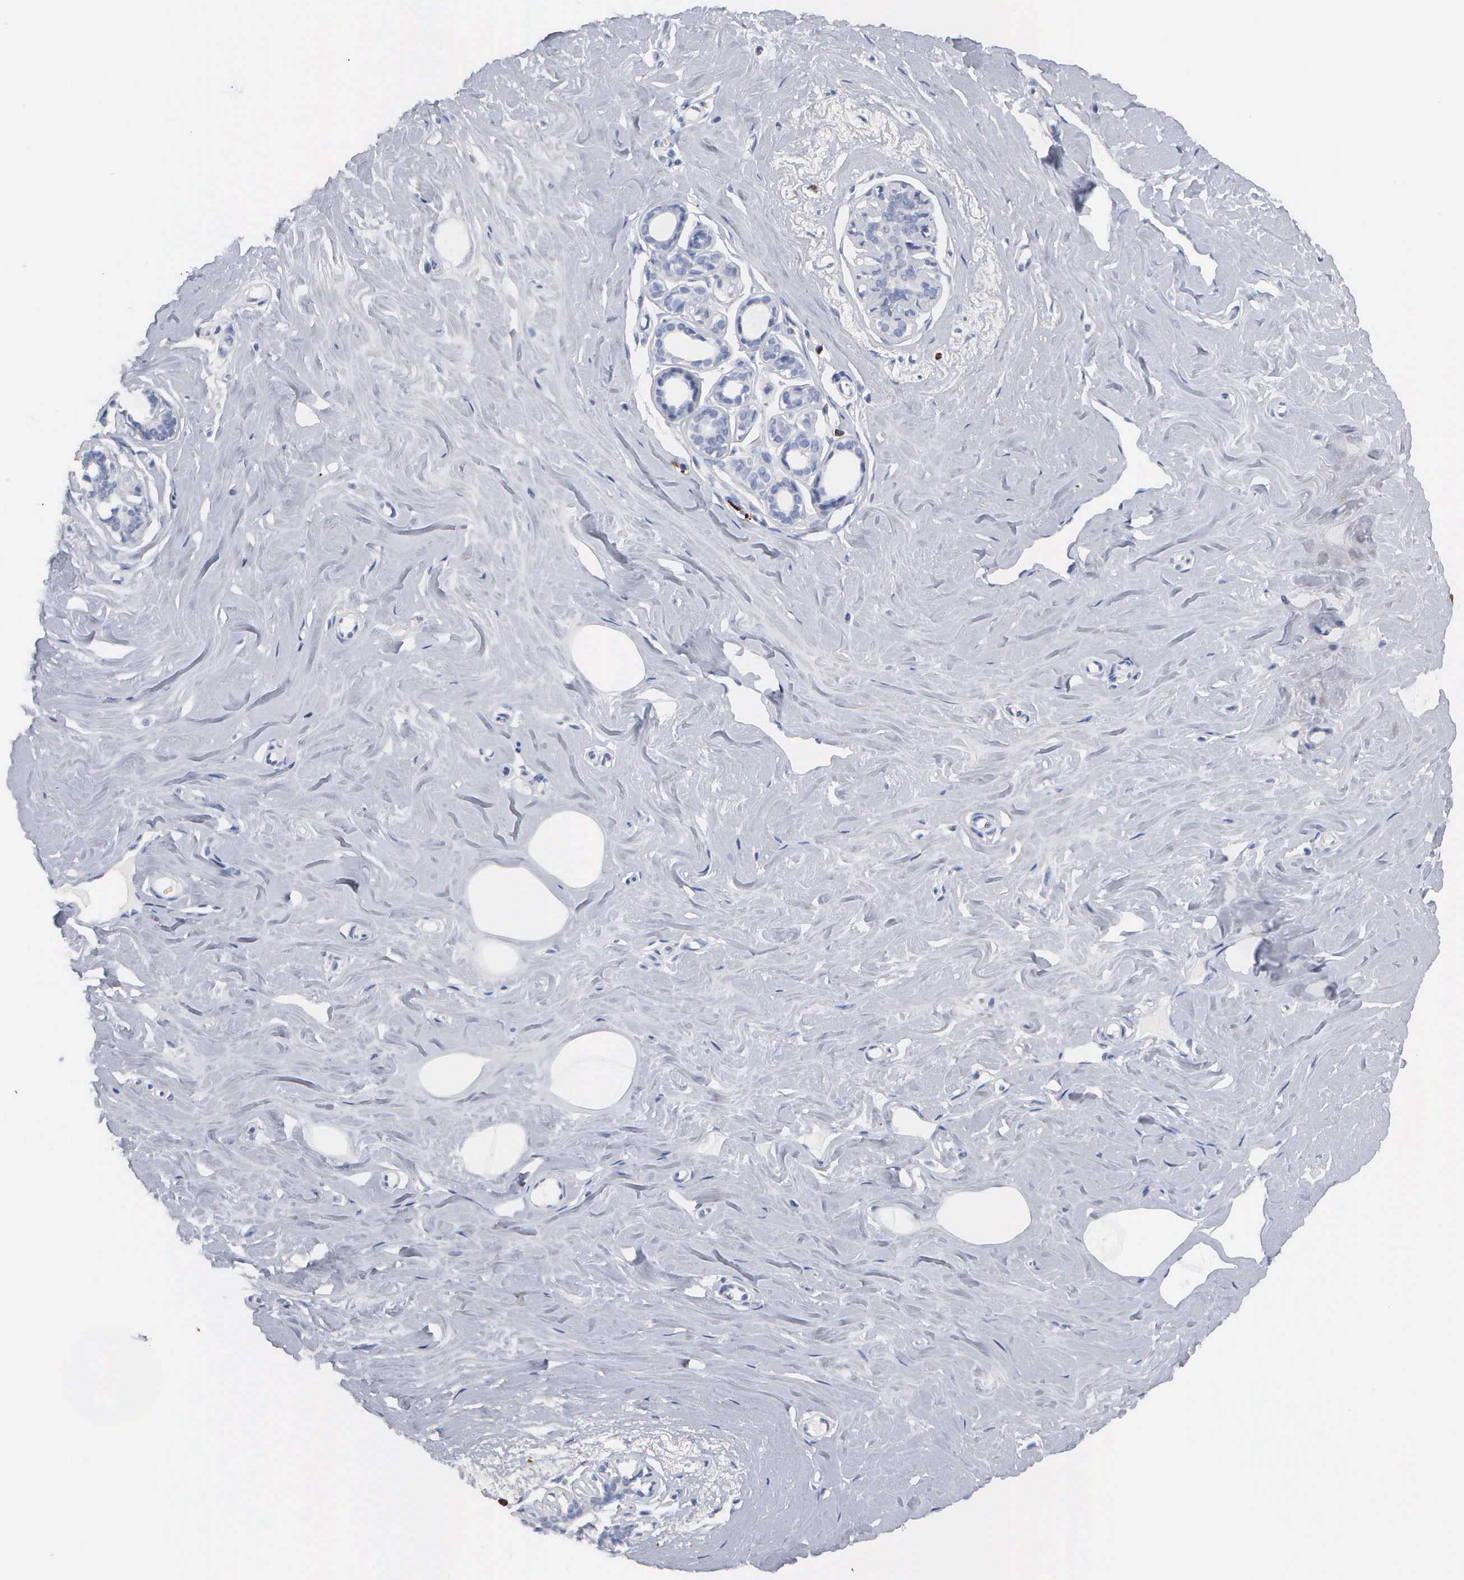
{"staining": {"intensity": "negative", "quantity": "none", "location": "none"}, "tissue": "breast", "cell_type": "Adipocytes", "image_type": "normal", "snomed": [{"axis": "morphology", "description": "Normal tissue, NOS"}, {"axis": "topography", "description": "Breast"}], "caption": "IHC image of unremarkable breast stained for a protein (brown), which displays no expression in adipocytes. (DAB IHC with hematoxylin counter stain).", "gene": "ASPHD2", "patient": {"sex": "female", "age": 45}}